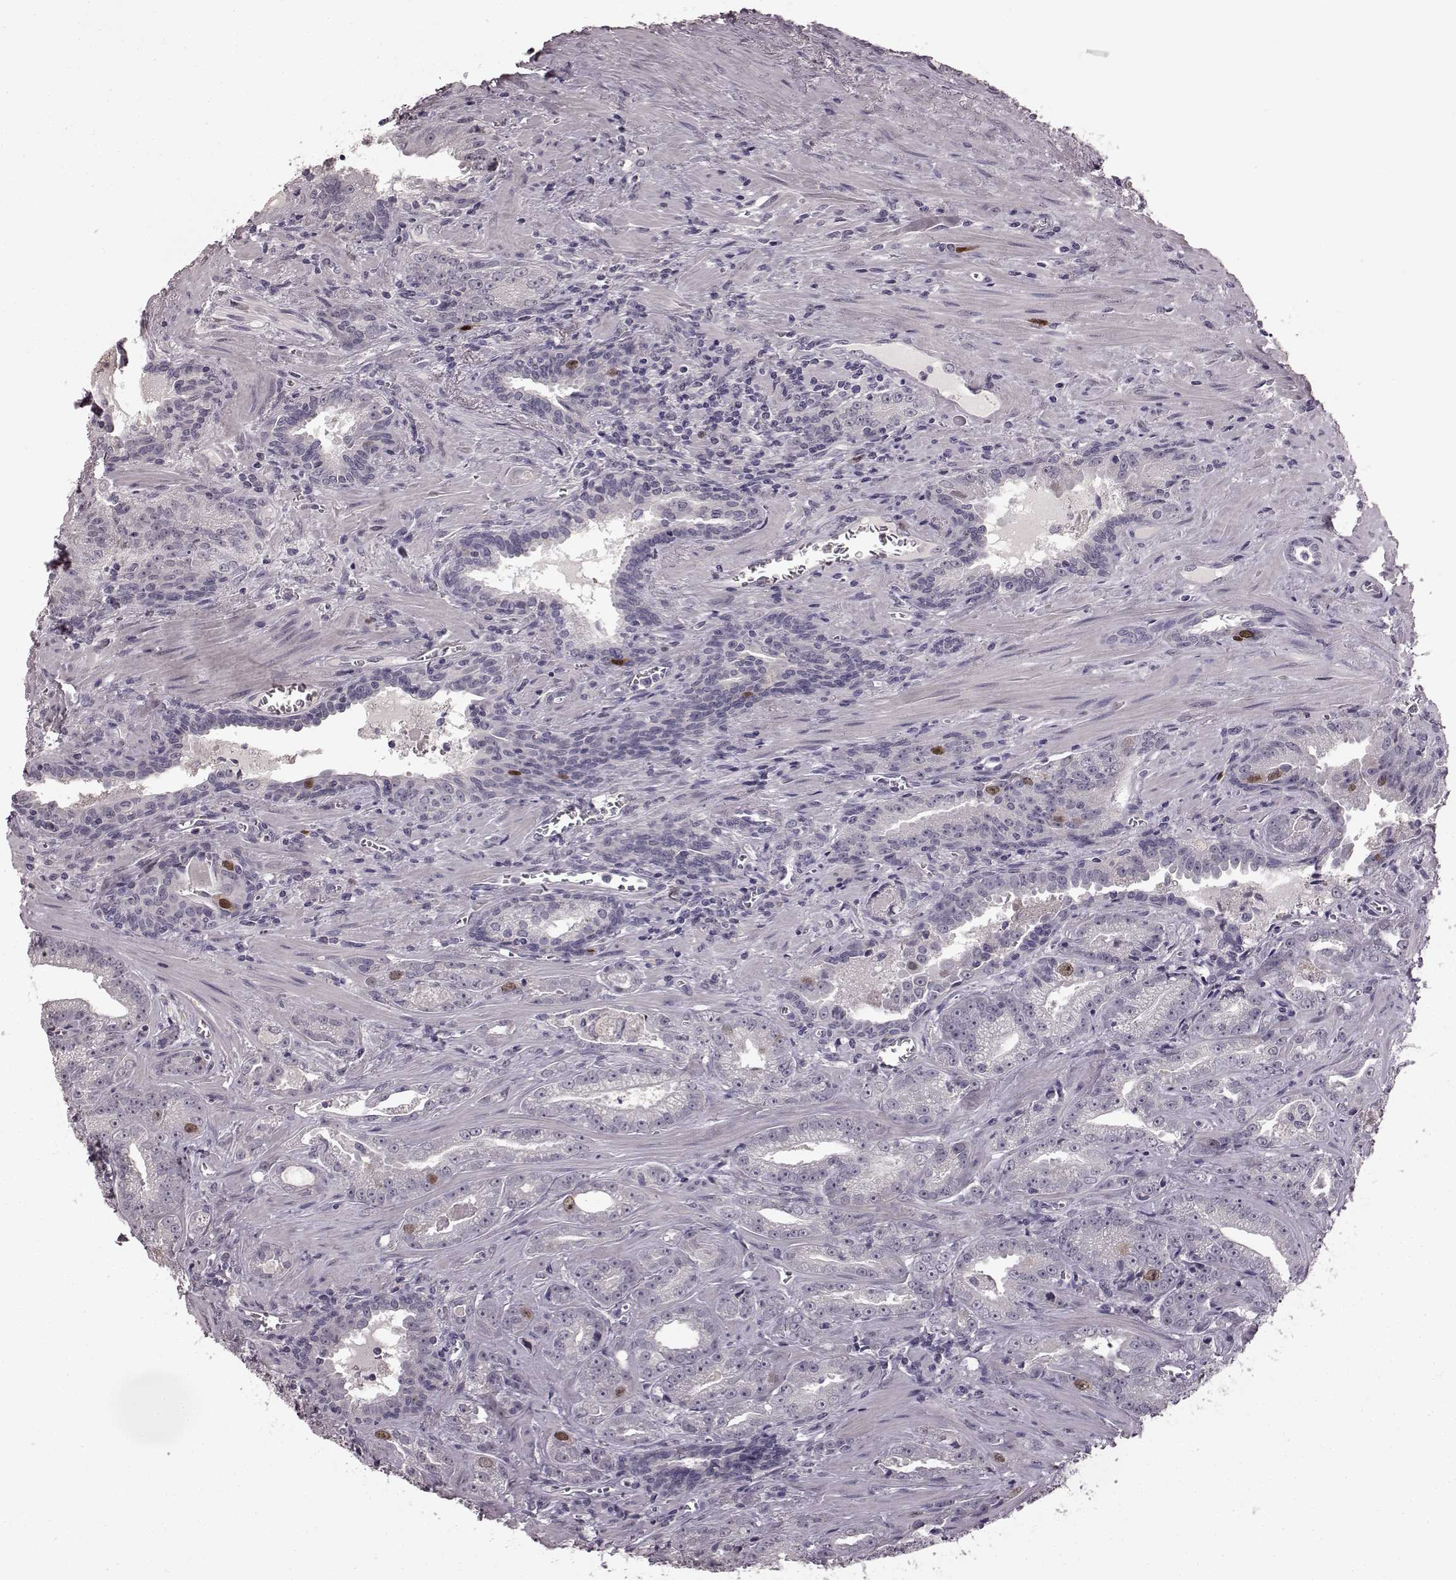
{"staining": {"intensity": "strong", "quantity": "<25%", "location": "nuclear"}, "tissue": "prostate cancer", "cell_type": "Tumor cells", "image_type": "cancer", "snomed": [{"axis": "morphology", "description": "Adenocarcinoma, High grade"}, {"axis": "topography", "description": "Prostate"}], "caption": "Human prostate high-grade adenocarcinoma stained with a brown dye exhibits strong nuclear positive staining in about <25% of tumor cells.", "gene": "CCNA2", "patient": {"sex": "male", "age": 68}}